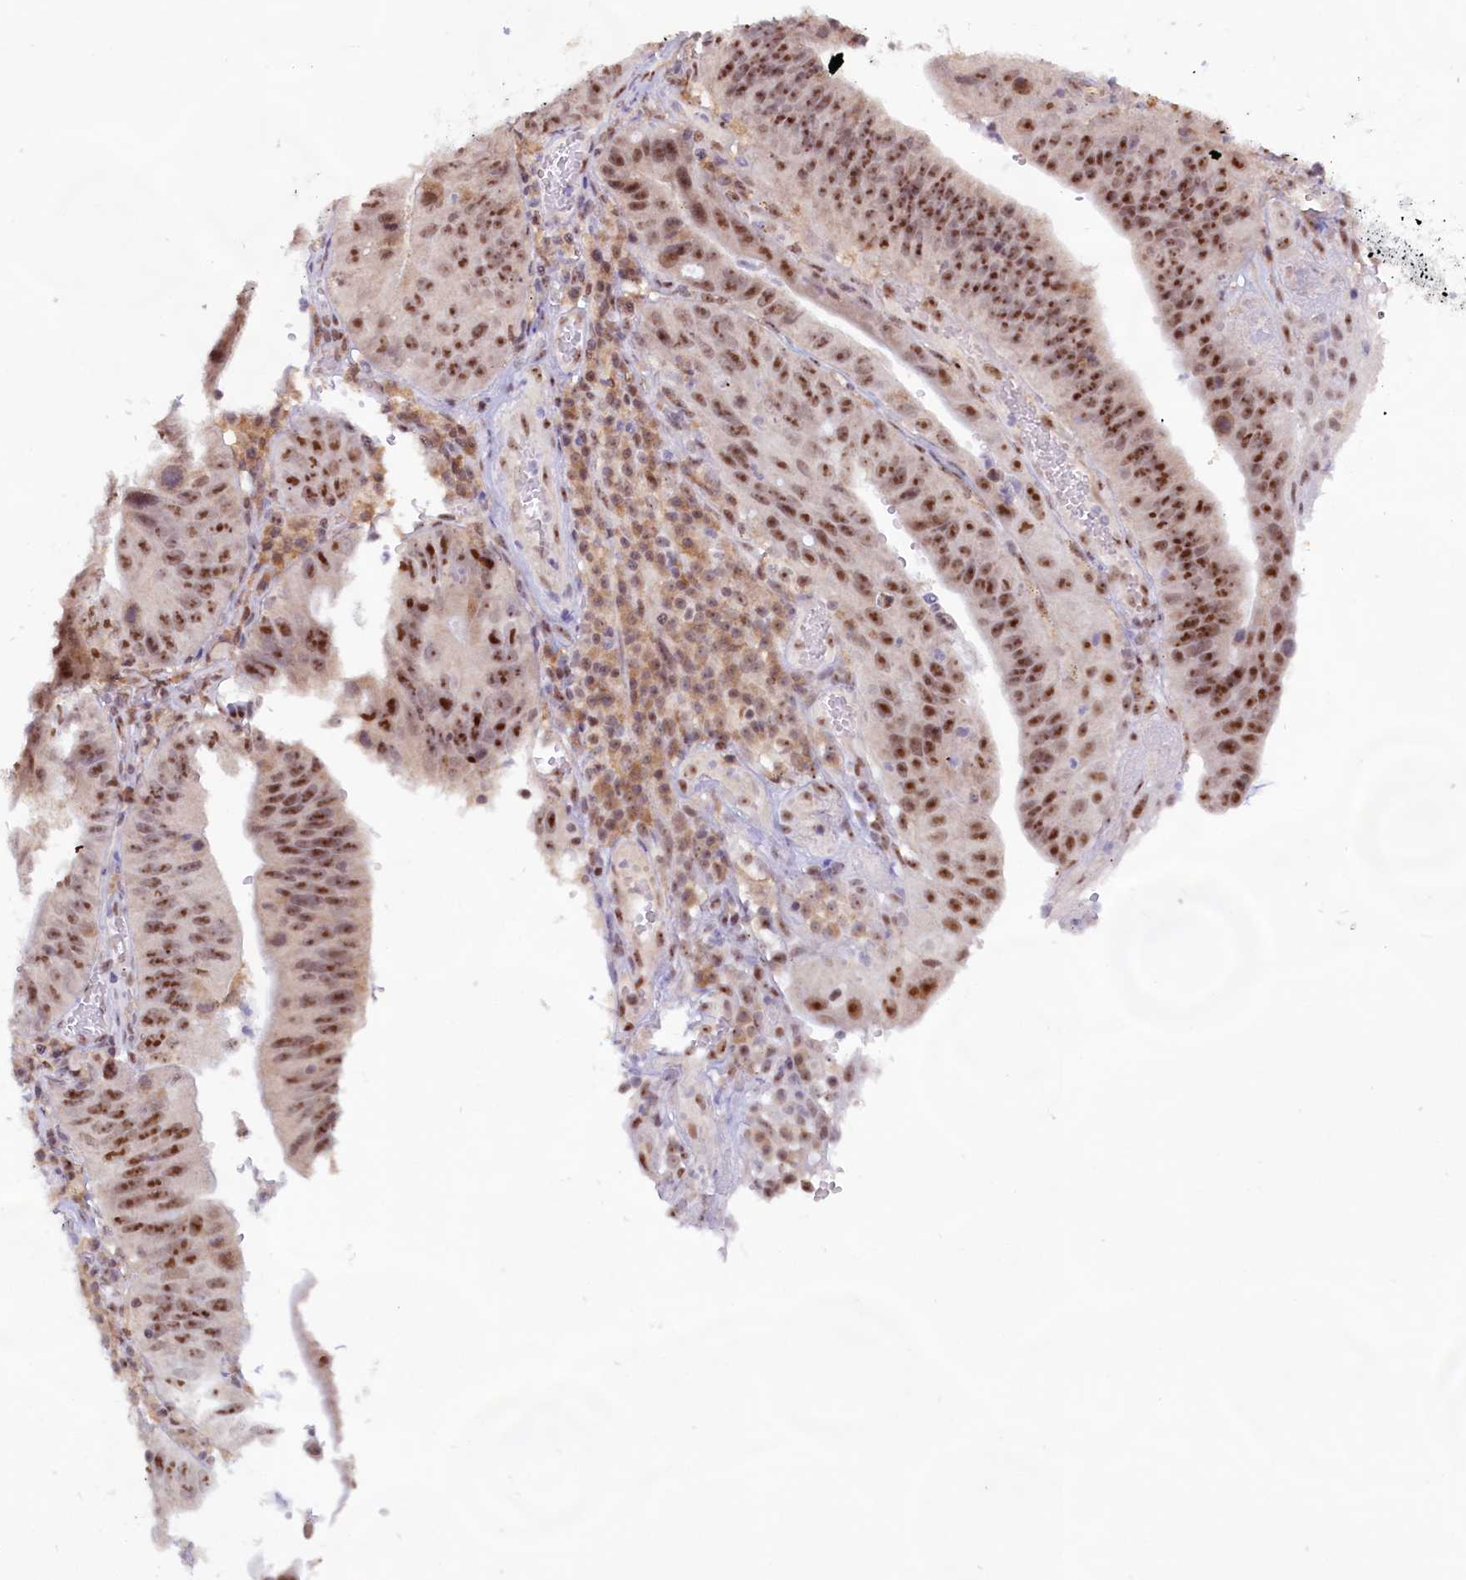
{"staining": {"intensity": "strong", "quantity": ">75%", "location": "nuclear"}, "tissue": "stomach cancer", "cell_type": "Tumor cells", "image_type": "cancer", "snomed": [{"axis": "morphology", "description": "Adenocarcinoma, NOS"}, {"axis": "topography", "description": "Stomach"}], "caption": "Immunohistochemical staining of stomach adenocarcinoma reveals high levels of strong nuclear protein staining in approximately >75% of tumor cells.", "gene": "C1D", "patient": {"sex": "male", "age": 59}}